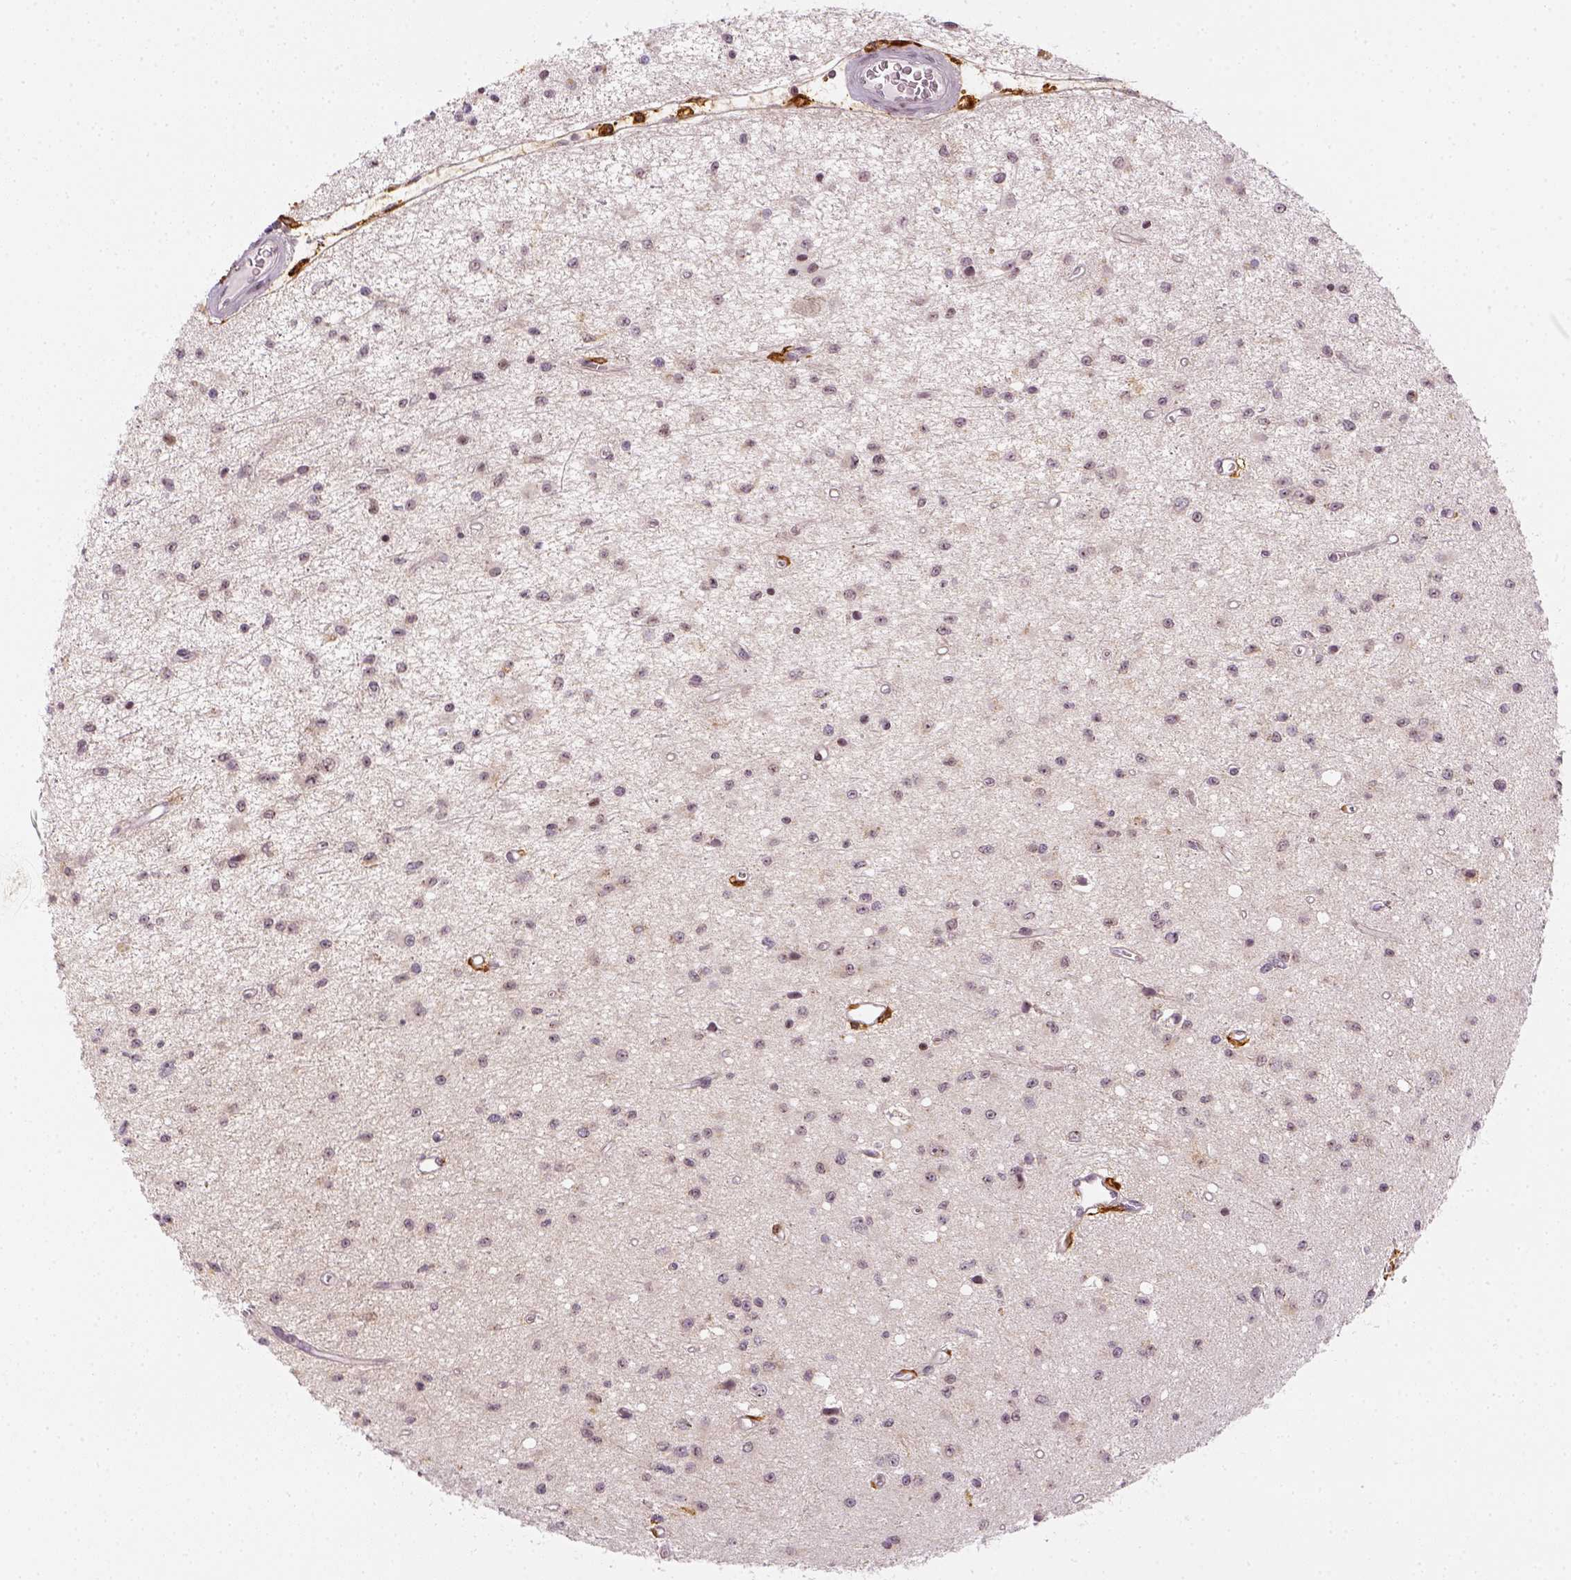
{"staining": {"intensity": "negative", "quantity": "none", "location": "none"}, "tissue": "glioma", "cell_type": "Tumor cells", "image_type": "cancer", "snomed": [{"axis": "morphology", "description": "Glioma, malignant, Low grade"}, {"axis": "topography", "description": "Brain"}], "caption": "Immunohistochemistry photomicrograph of human low-grade glioma (malignant) stained for a protein (brown), which demonstrates no positivity in tumor cells.", "gene": "CD14", "patient": {"sex": "female", "age": 45}}